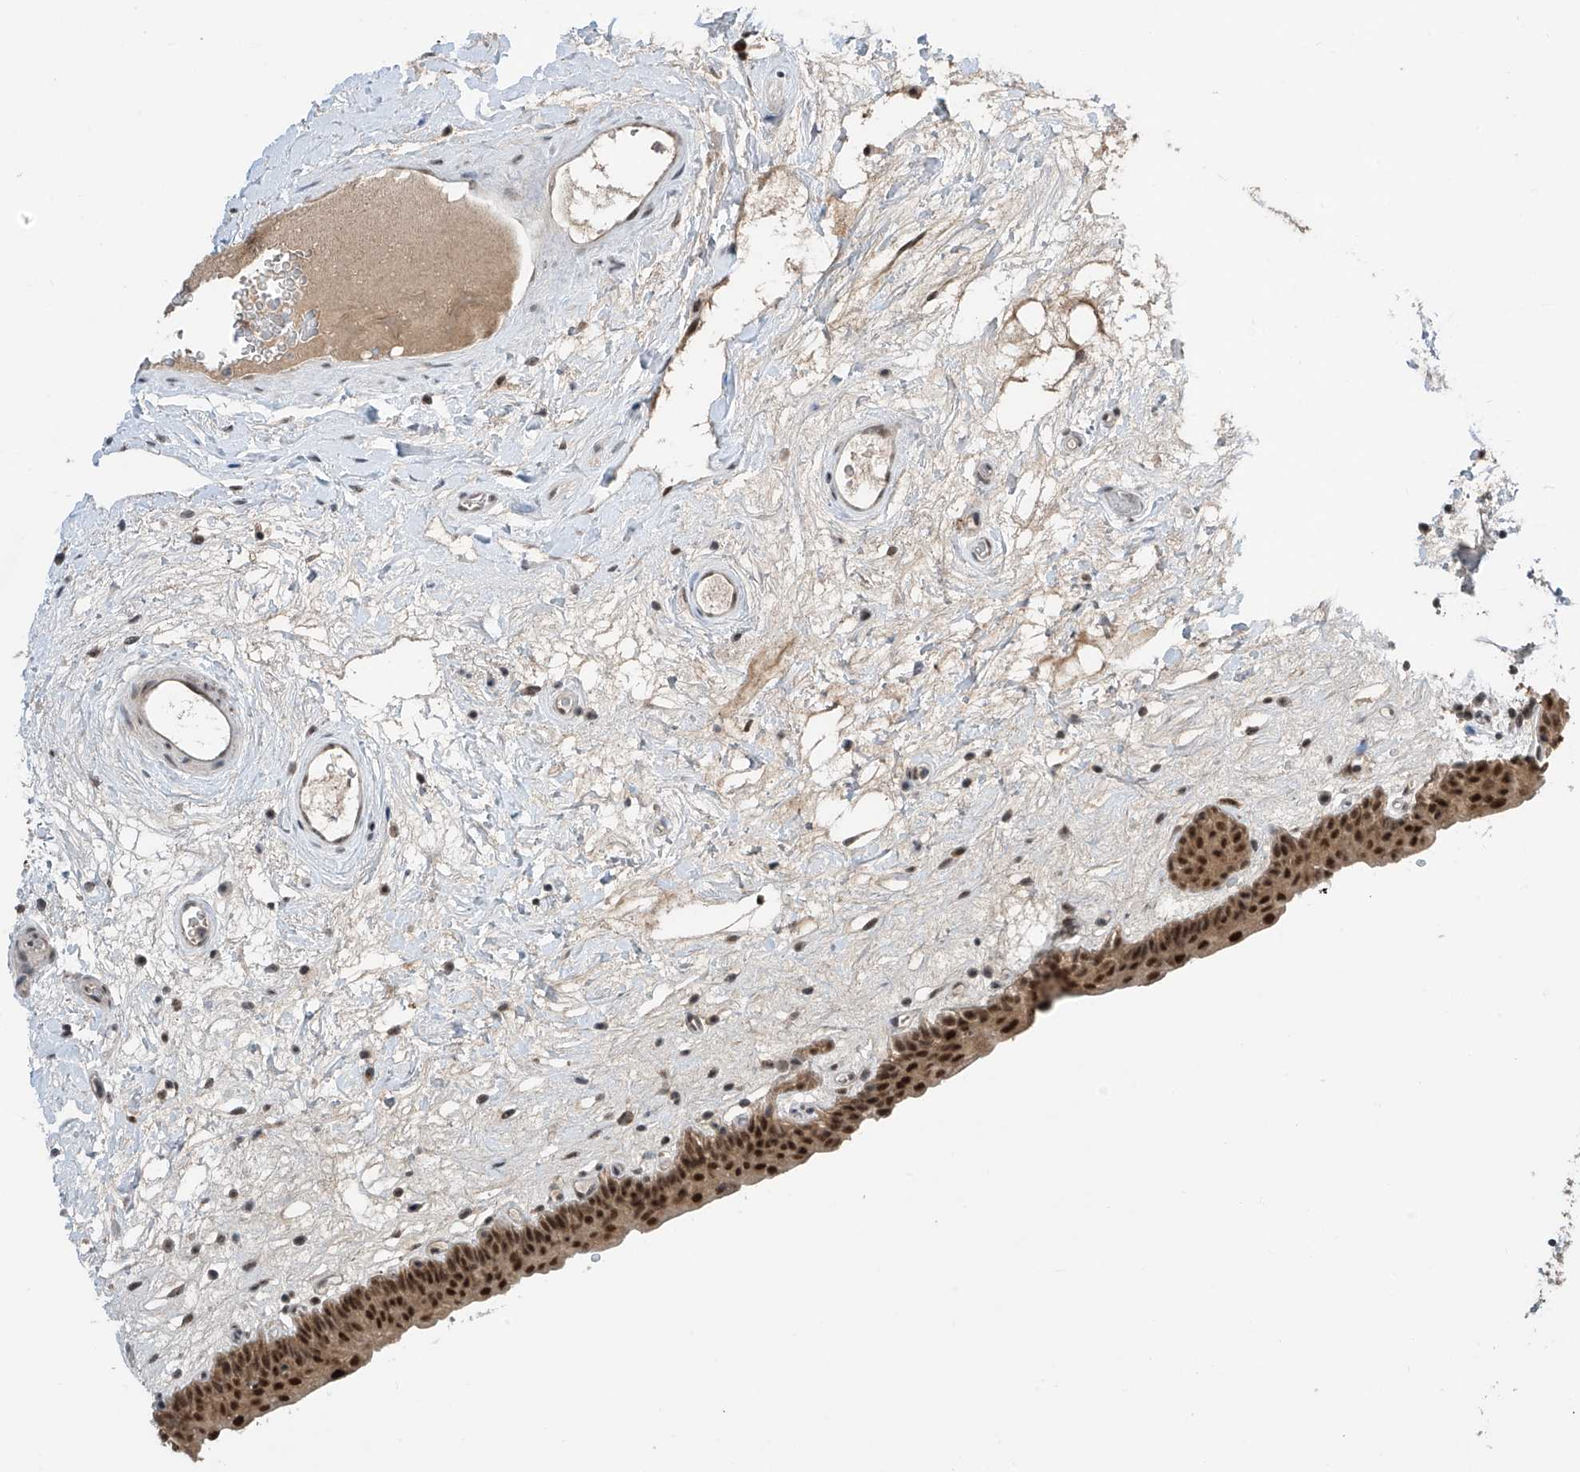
{"staining": {"intensity": "strong", "quantity": ">75%", "location": "cytoplasmic/membranous,nuclear"}, "tissue": "urinary bladder", "cell_type": "Urothelial cells", "image_type": "normal", "snomed": [{"axis": "morphology", "description": "Normal tissue, NOS"}, {"axis": "topography", "description": "Urinary bladder"}], "caption": "The image reveals staining of normal urinary bladder, revealing strong cytoplasmic/membranous,nuclear protein positivity (brown color) within urothelial cells. (DAB (3,3'-diaminobenzidine) IHC with brightfield microscopy, high magnification).", "gene": "RPAIN", "patient": {"sex": "male", "age": 83}}